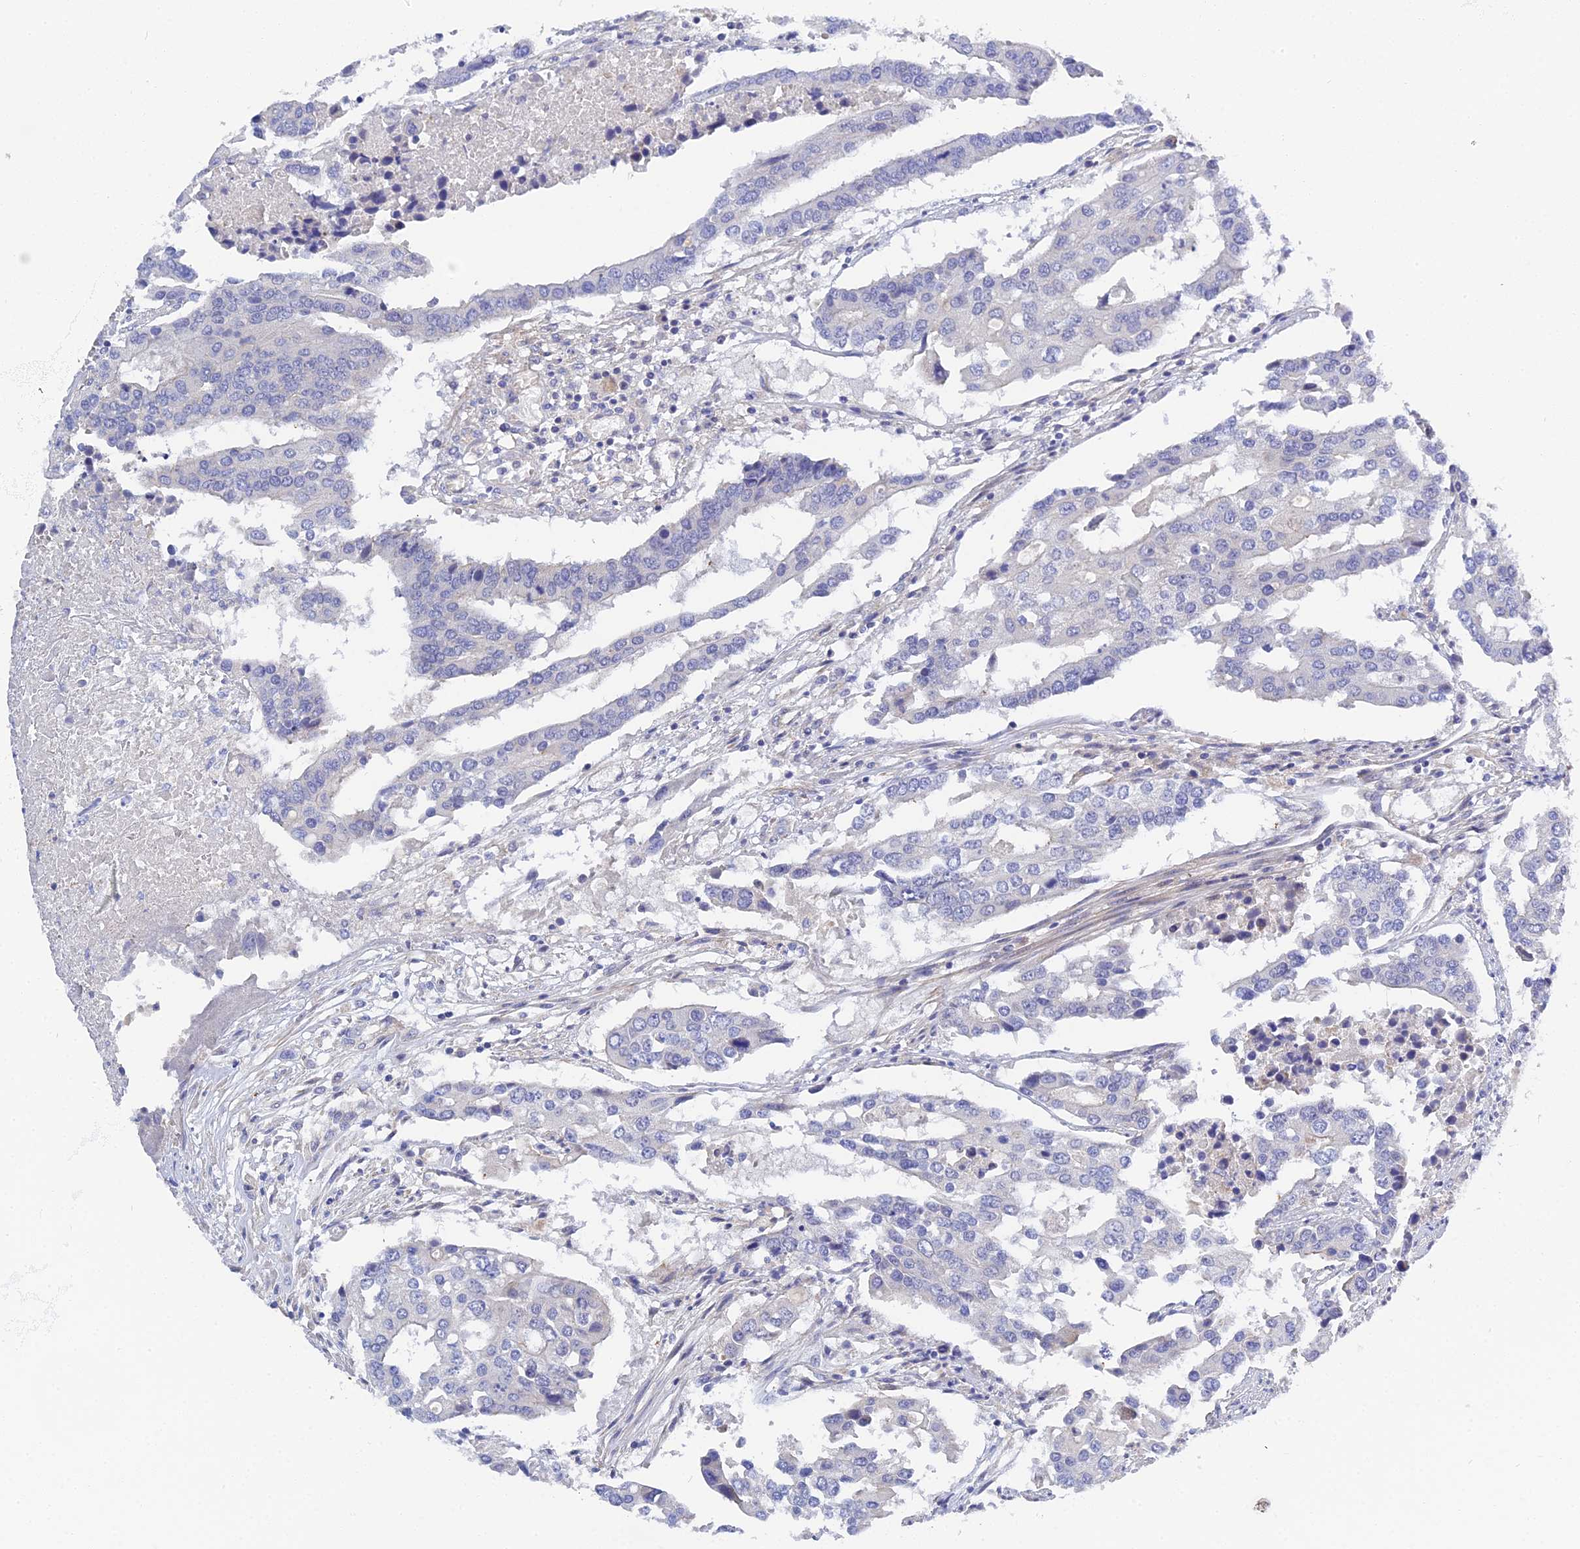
{"staining": {"intensity": "negative", "quantity": "none", "location": "none"}, "tissue": "colorectal cancer", "cell_type": "Tumor cells", "image_type": "cancer", "snomed": [{"axis": "morphology", "description": "Adenocarcinoma, NOS"}, {"axis": "topography", "description": "Colon"}], "caption": "Immunohistochemistry (IHC) photomicrograph of human colorectal cancer (adenocarcinoma) stained for a protein (brown), which reveals no positivity in tumor cells.", "gene": "APOBEC3H", "patient": {"sex": "male", "age": 77}}